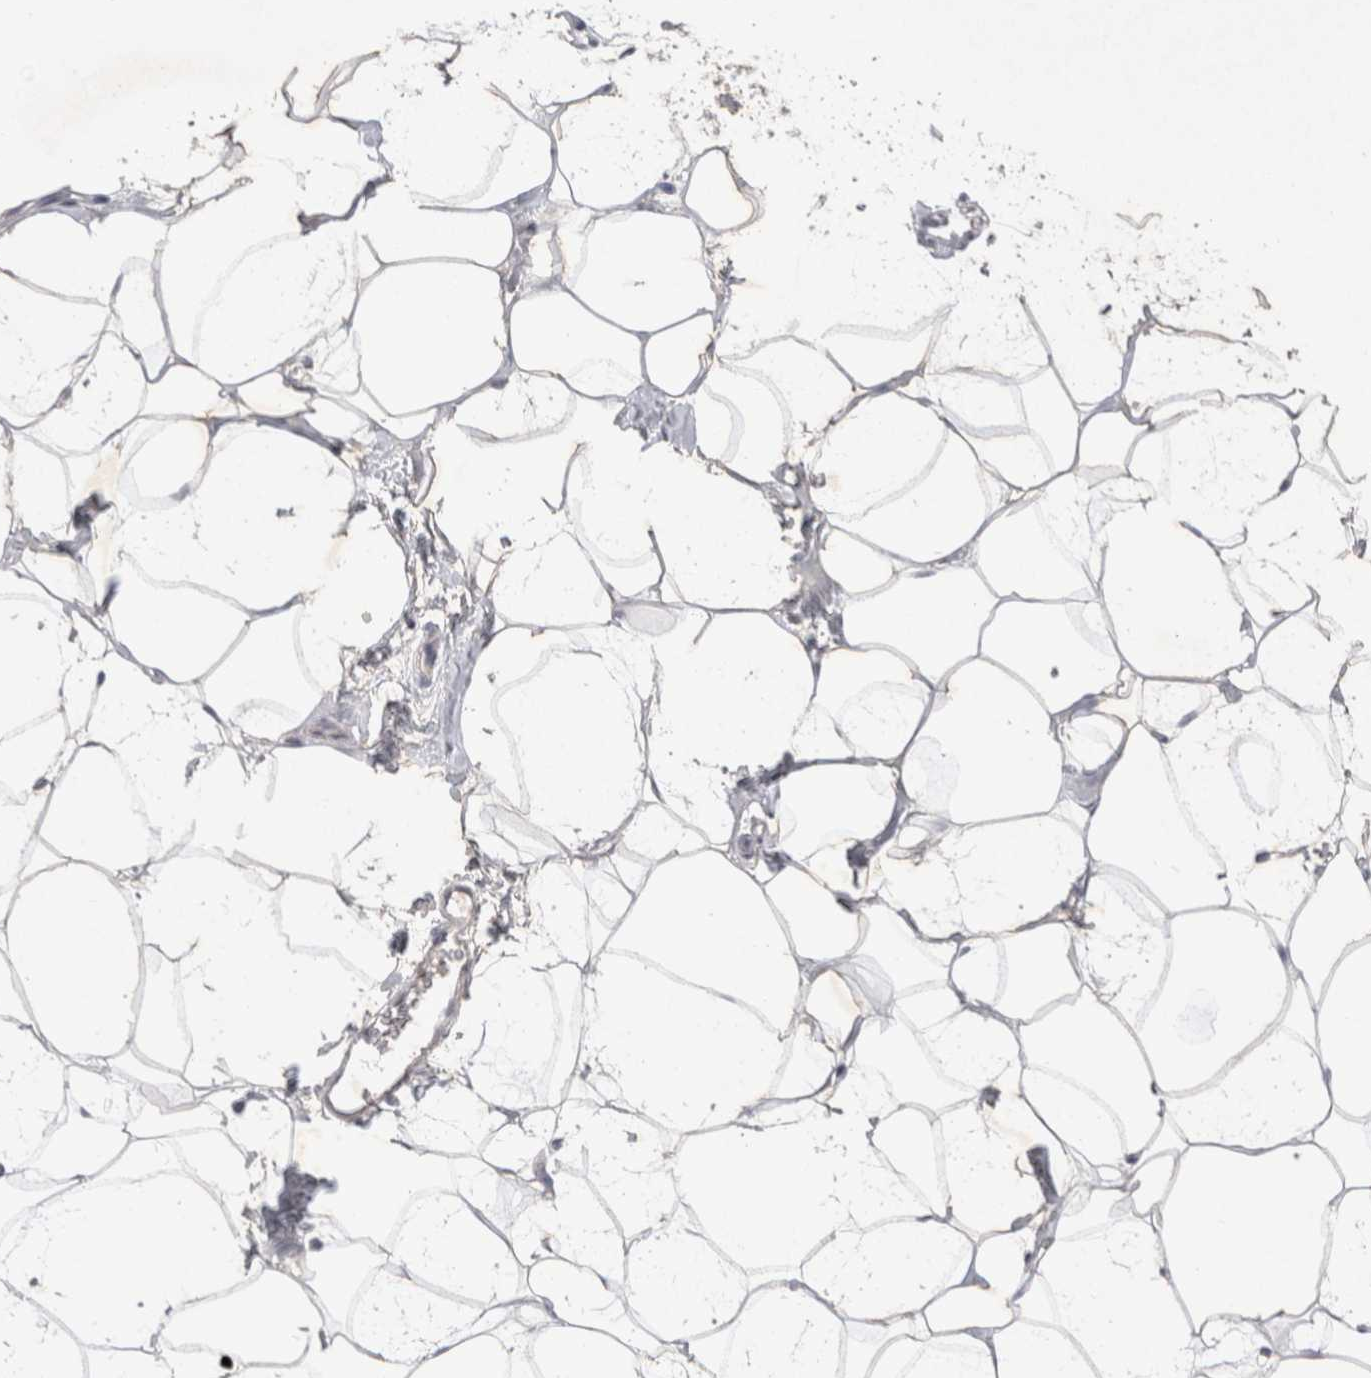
{"staining": {"intensity": "negative", "quantity": "none", "location": "none"}, "tissue": "adipose tissue", "cell_type": "Adipocytes", "image_type": "normal", "snomed": [{"axis": "morphology", "description": "Normal tissue, NOS"}, {"axis": "morphology", "description": "Fibrosis, NOS"}, {"axis": "topography", "description": "Breast"}, {"axis": "topography", "description": "Adipose tissue"}], "caption": "IHC micrograph of unremarkable adipose tissue: human adipose tissue stained with DAB shows no significant protein positivity in adipocytes. (Stains: DAB (3,3'-diaminobenzidine) IHC with hematoxylin counter stain, Microscopy: brightfield microscopy at high magnification).", "gene": "BZW2", "patient": {"sex": "female", "age": 39}}